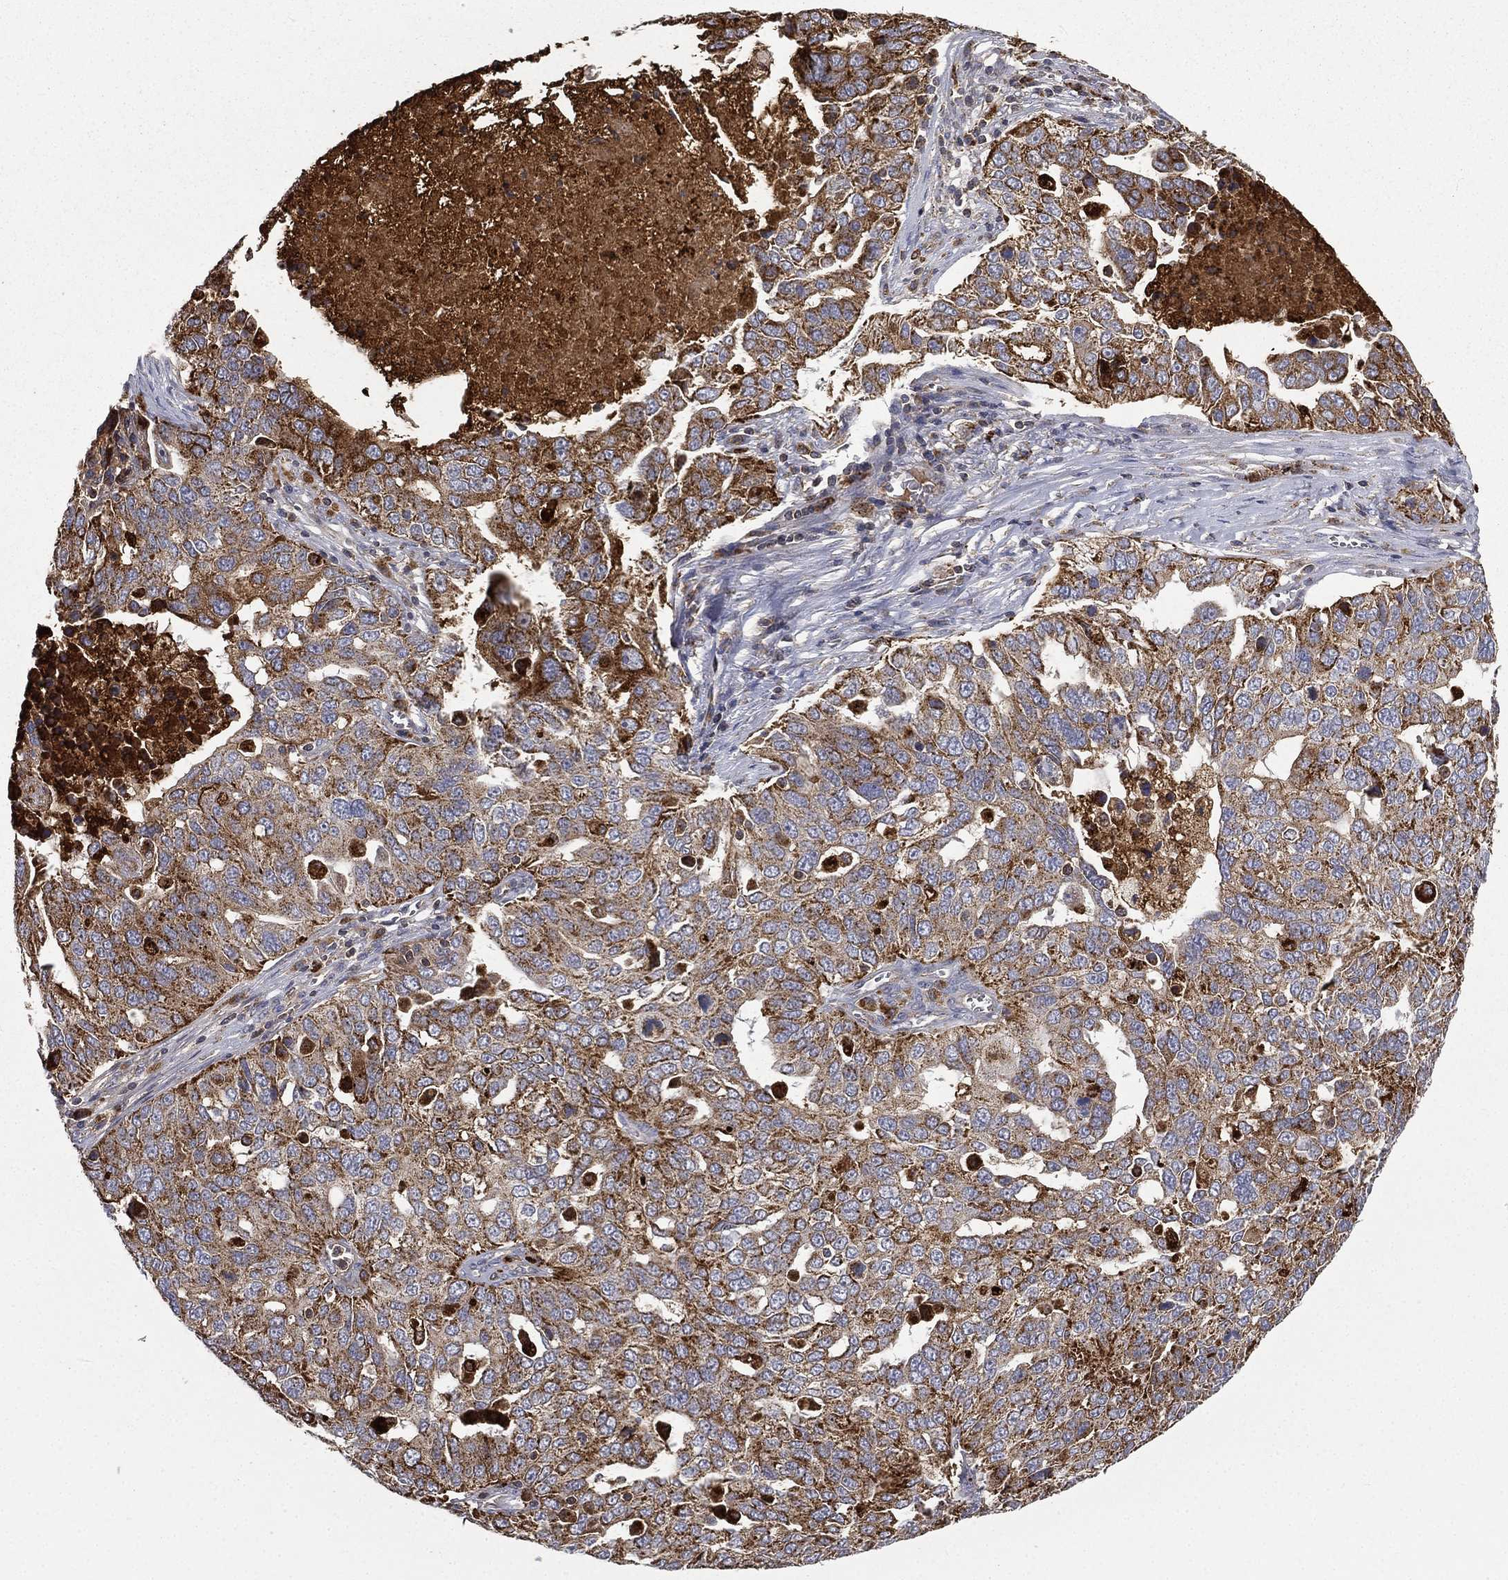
{"staining": {"intensity": "strong", "quantity": "25%-75%", "location": "cytoplasmic/membranous"}, "tissue": "ovarian cancer", "cell_type": "Tumor cells", "image_type": "cancer", "snomed": [{"axis": "morphology", "description": "Carcinoma, endometroid"}, {"axis": "topography", "description": "Soft tissue"}, {"axis": "topography", "description": "Ovary"}], "caption": "This photomicrograph demonstrates immunohistochemistry (IHC) staining of human ovarian endometroid carcinoma, with high strong cytoplasmic/membranous expression in about 25%-75% of tumor cells.", "gene": "RIN3", "patient": {"sex": "female", "age": 52}}